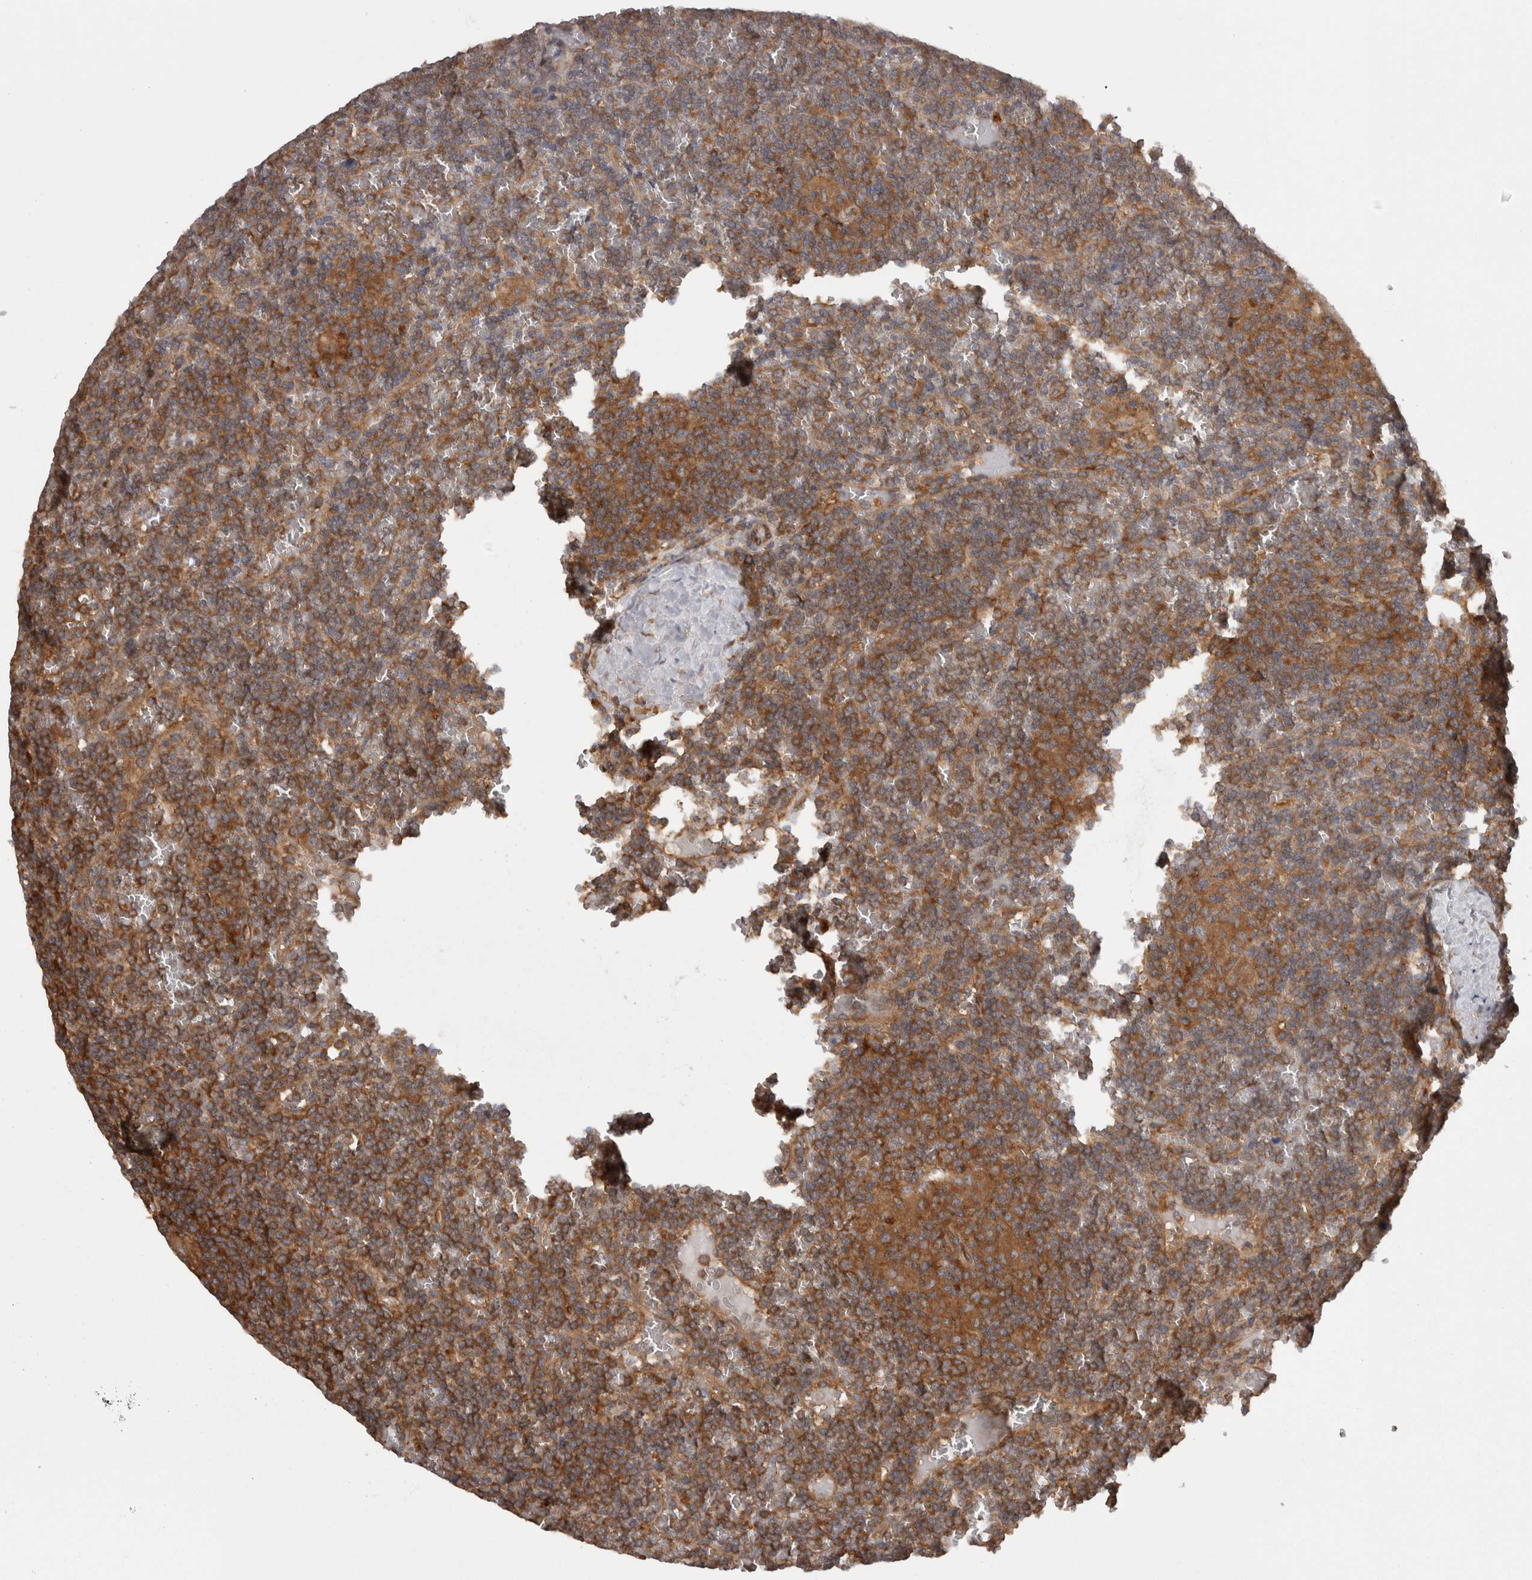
{"staining": {"intensity": "moderate", "quantity": ">75%", "location": "cytoplasmic/membranous"}, "tissue": "lymphoma", "cell_type": "Tumor cells", "image_type": "cancer", "snomed": [{"axis": "morphology", "description": "Malignant lymphoma, non-Hodgkin's type, Low grade"}, {"axis": "topography", "description": "Spleen"}], "caption": "Immunohistochemical staining of human lymphoma demonstrates moderate cytoplasmic/membranous protein positivity in about >75% of tumor cells.", "gene": "SMCR8", "patient": {"sex": "female", "age": 19}}